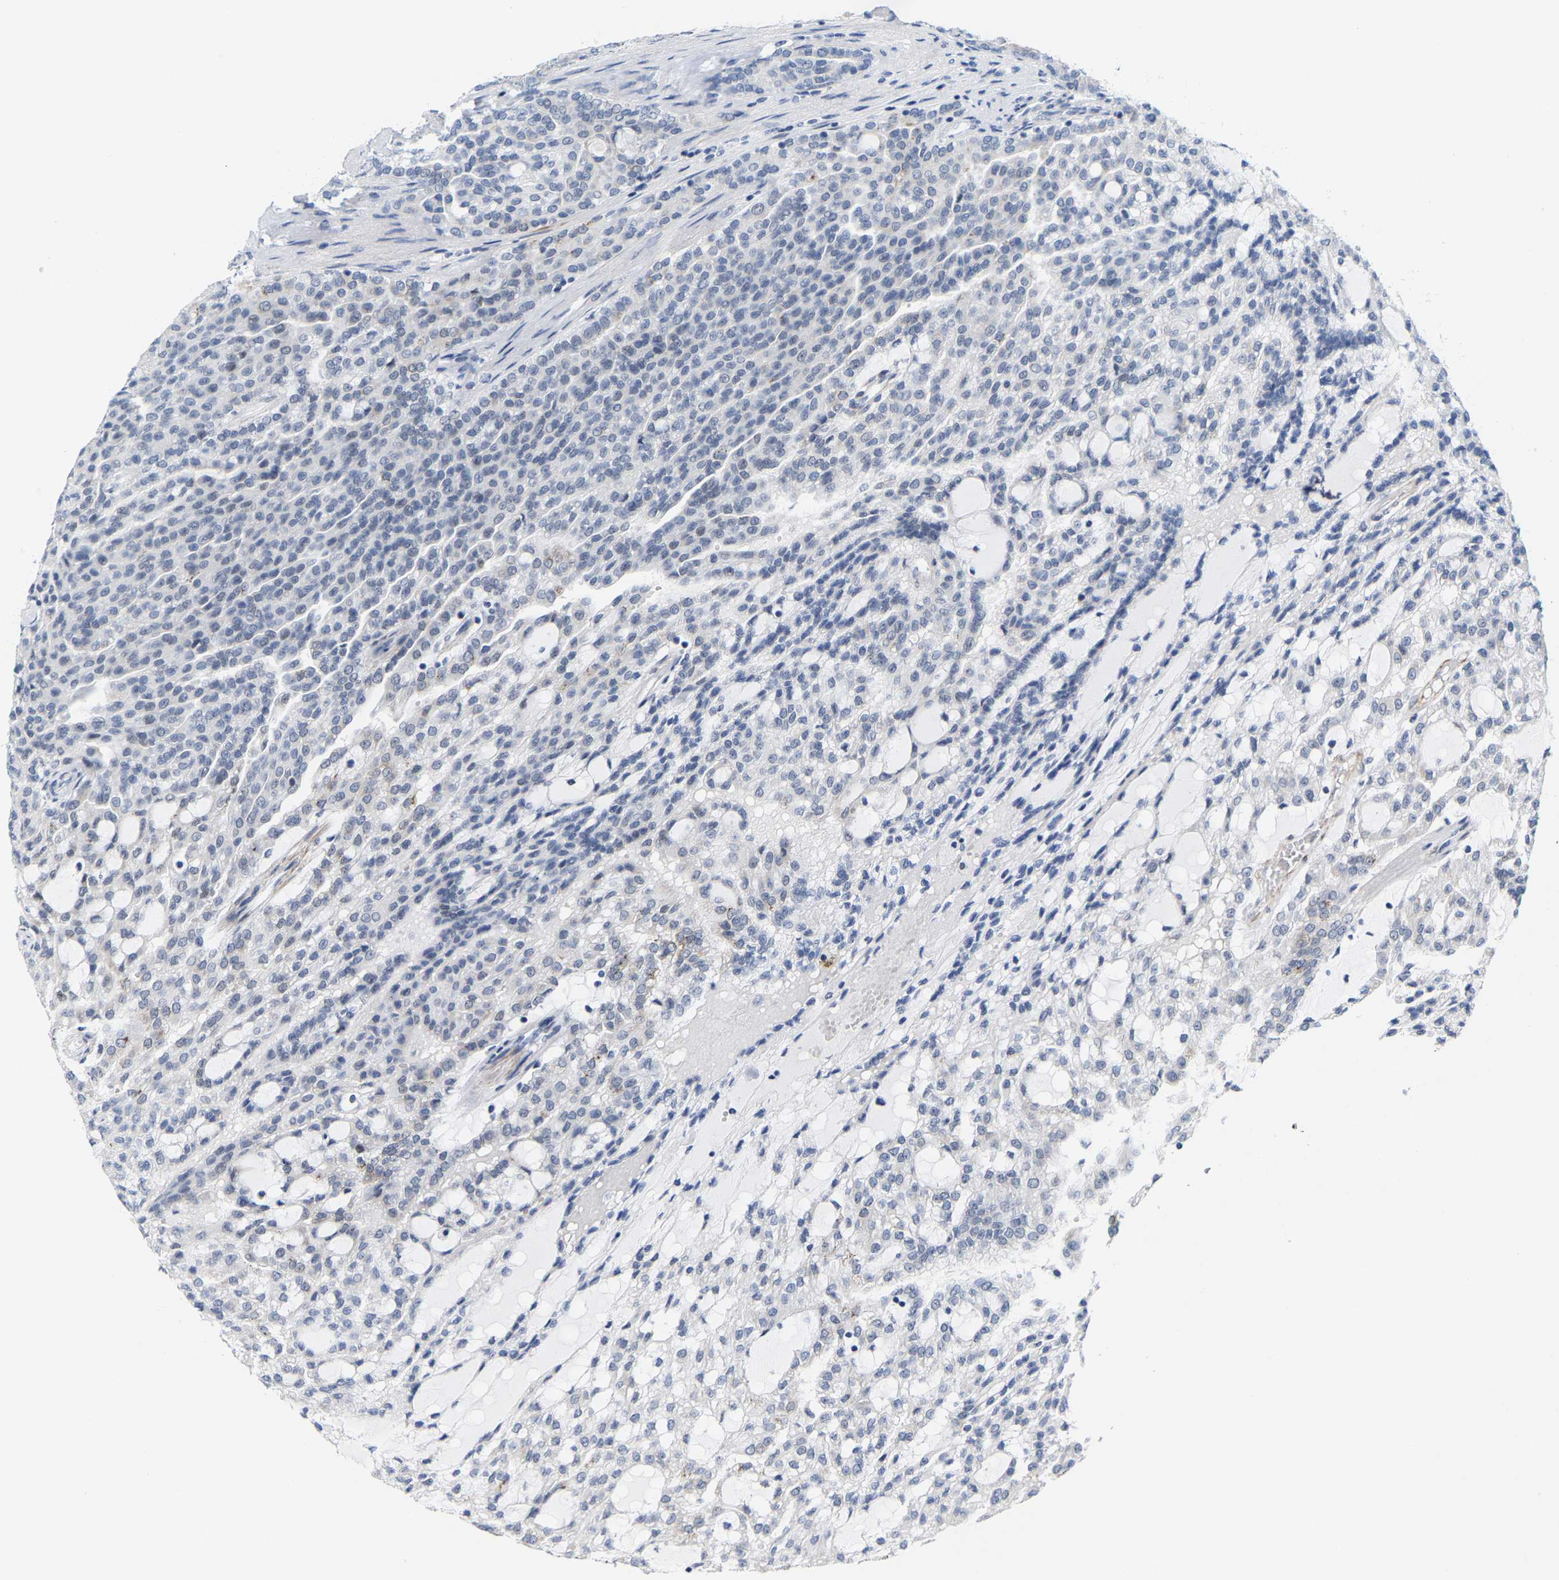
{"staining": {"intensity": "negative", "quantity": "none", "location": "none"}, "tissue": "renal cancer", "cell_type": "Tumor cells", "image_type": "cancer", "snomed": [{"axis": "morphology", "description": "Adenocarcinoma, NOS"}, {"axis": "topography", "description": "Kidney"}], "caption": "A micrograph of renal adenocarcinoma stained for a protein demonstrates no brown staining in tumor cells.", "gene": "FAM180A", "patient": {"sex": "male", "age": 63}}